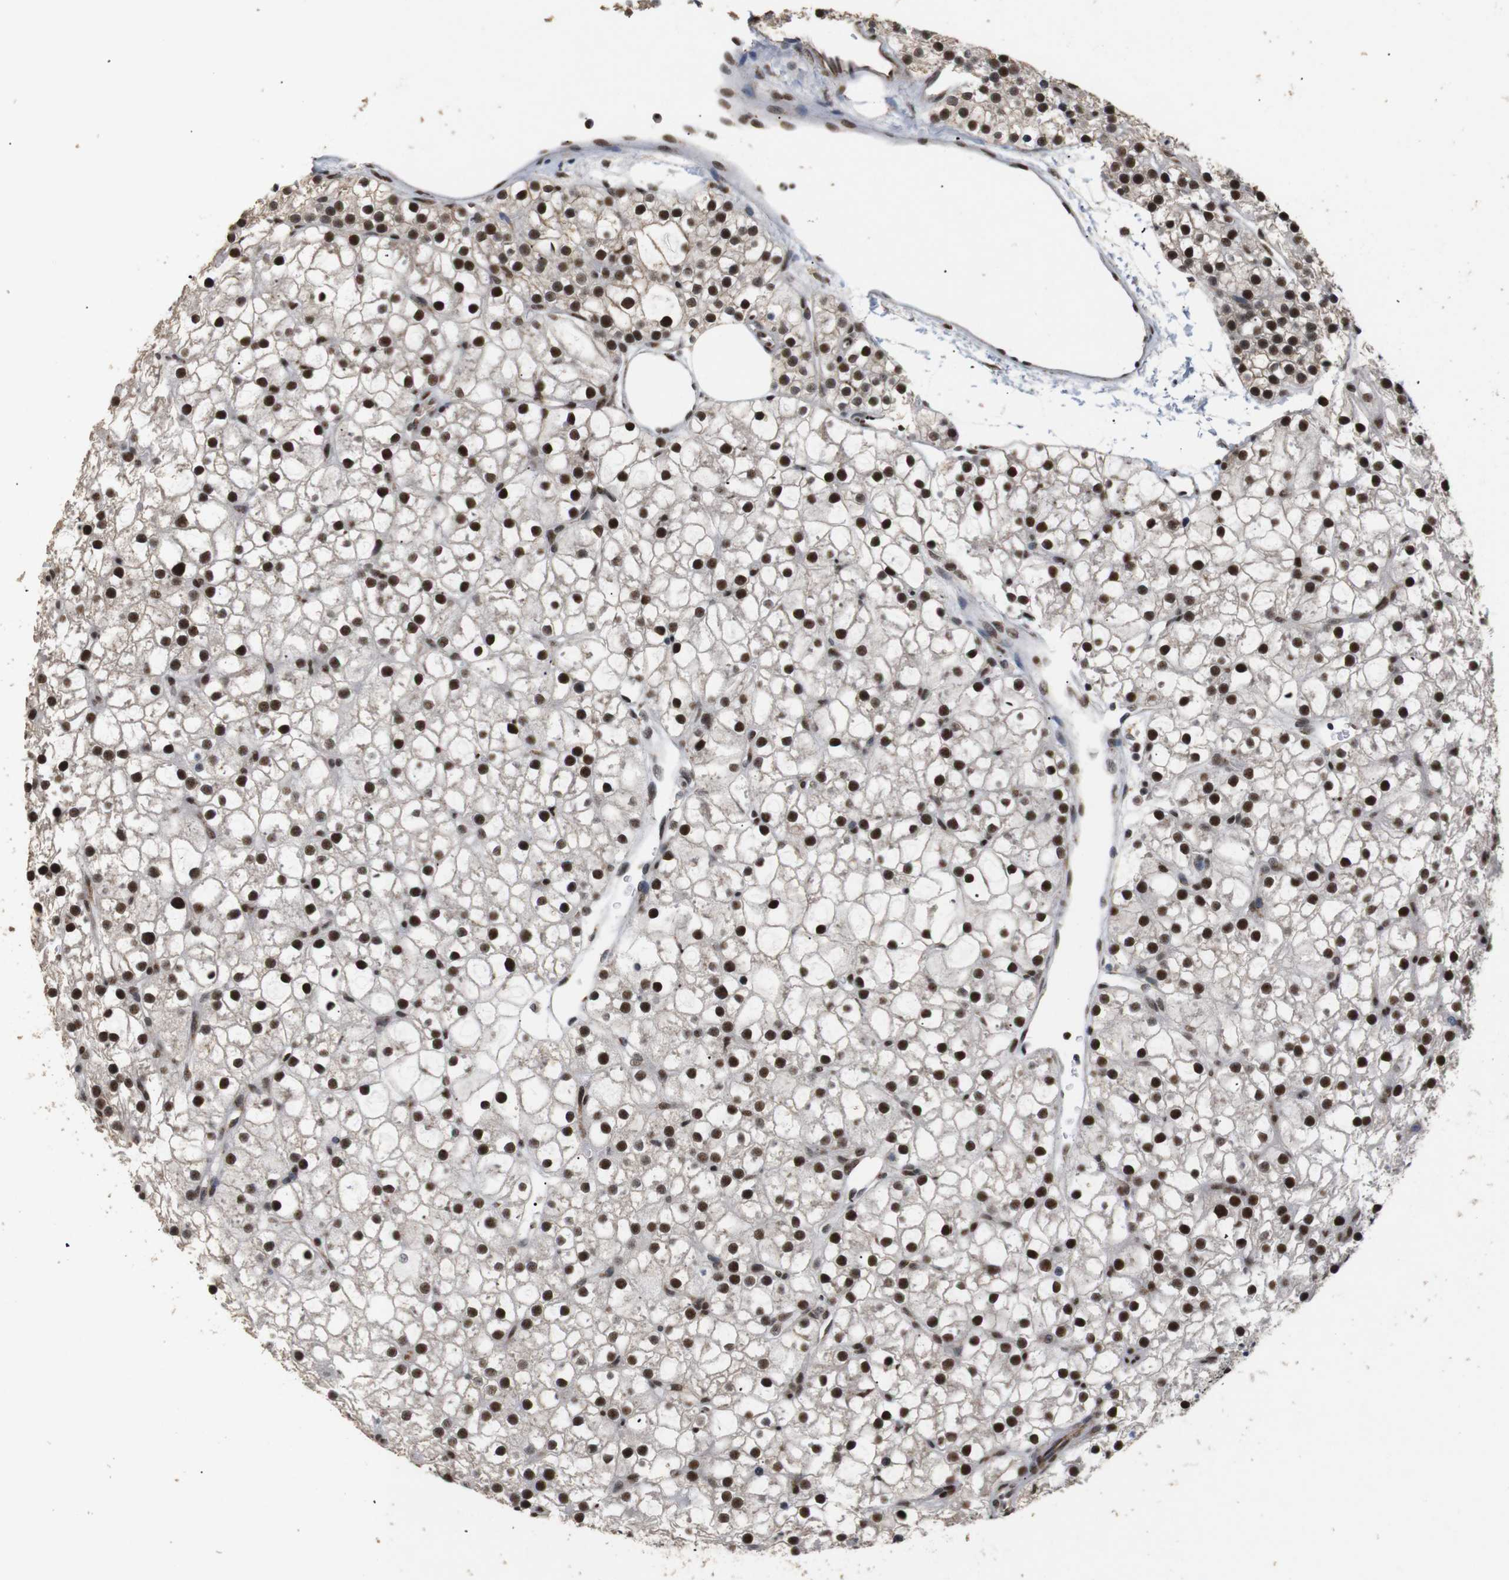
{"staining": {"intensity": "strong", "quantity": ">75%", "location": "nuclear"}, "tissue": "parathyroid gland", "cell_type": "Glandular cells", "image_type": "normal", "snomed": [{"axis": "morphology", "description": "Normal tissue, NOS"}, {"axis": "morphology", "description": "Adenoma, NOS"}, {"axis": "topography", "description": "Parathyroid gland"}], "caption": "Immunohistochemistry staining of benign parathyroid gland, which displays high levels of strong nuclear staining in about >75% of glandular cells indicating strong nuclear protein expression. The staining was performed using DAB (brown) for protein detection and nuclei were counterstained in hematoxylin (blue).", "gene": "PYM1", "patient": {"sex": "female", "age": 70}}